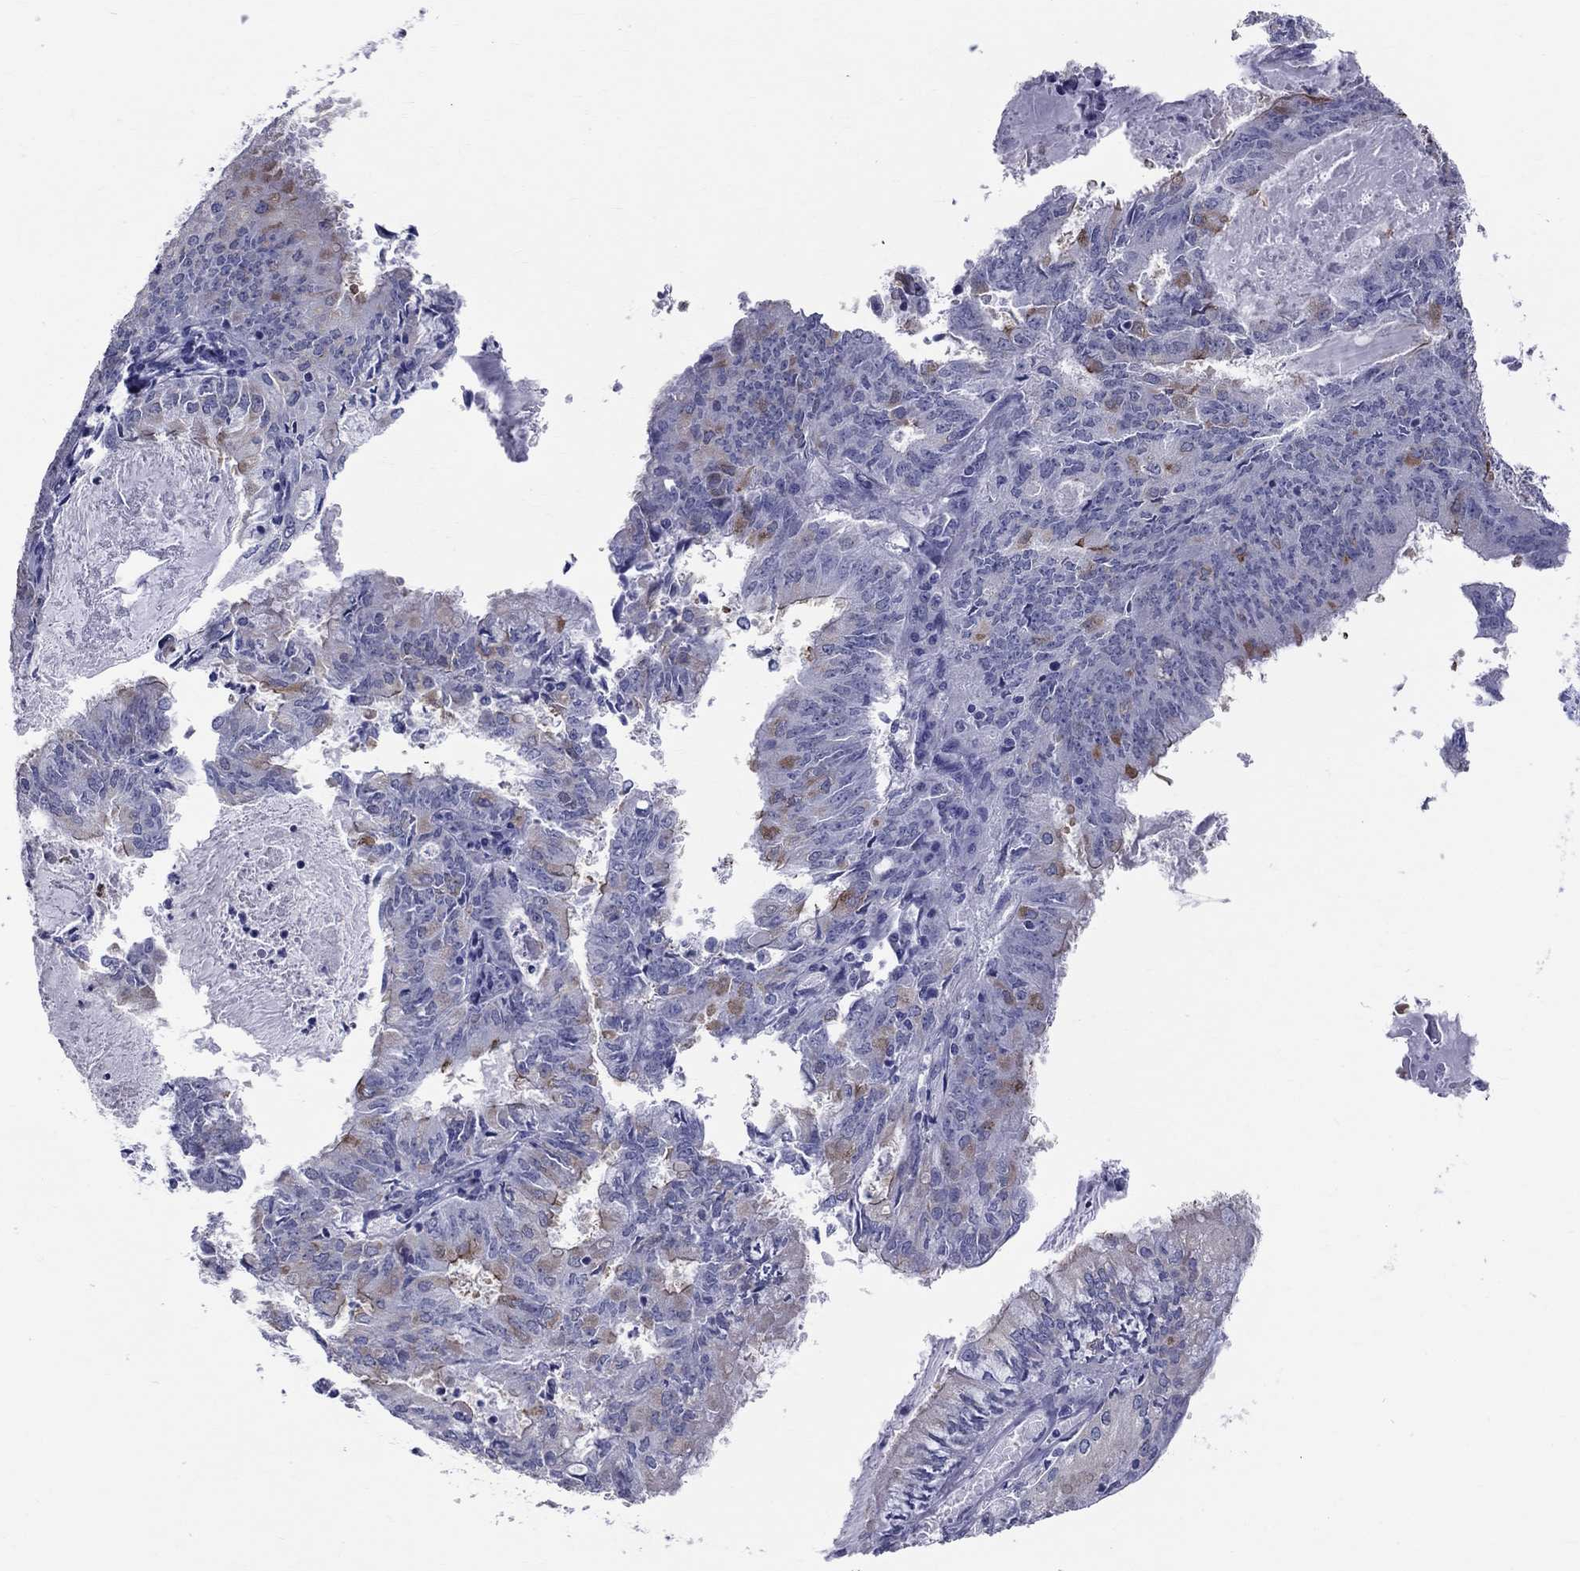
{"staining": {"intensity": "moderate", "quantity": "<25%", "location": "cytoplasmic/membranous"}, "tissue": "endometrial cancer", "cell_type": "Tumor cells", "image_type": "cancer", "snomed": [{"axis": "morphology", "description": "Adenocarcinoma, NOS"}, {"axis": "topography", "description": "Endometrium"}], "caption": "DAB (3,3'-diaminobenzidine) immunohistochemical staining of endometrial cancer shows moderate cytoplasmic/membranous protein staining in about <25% of tumor cells.", "gene": "CEP43", "patient": {"sex": "female", "age": 57}}